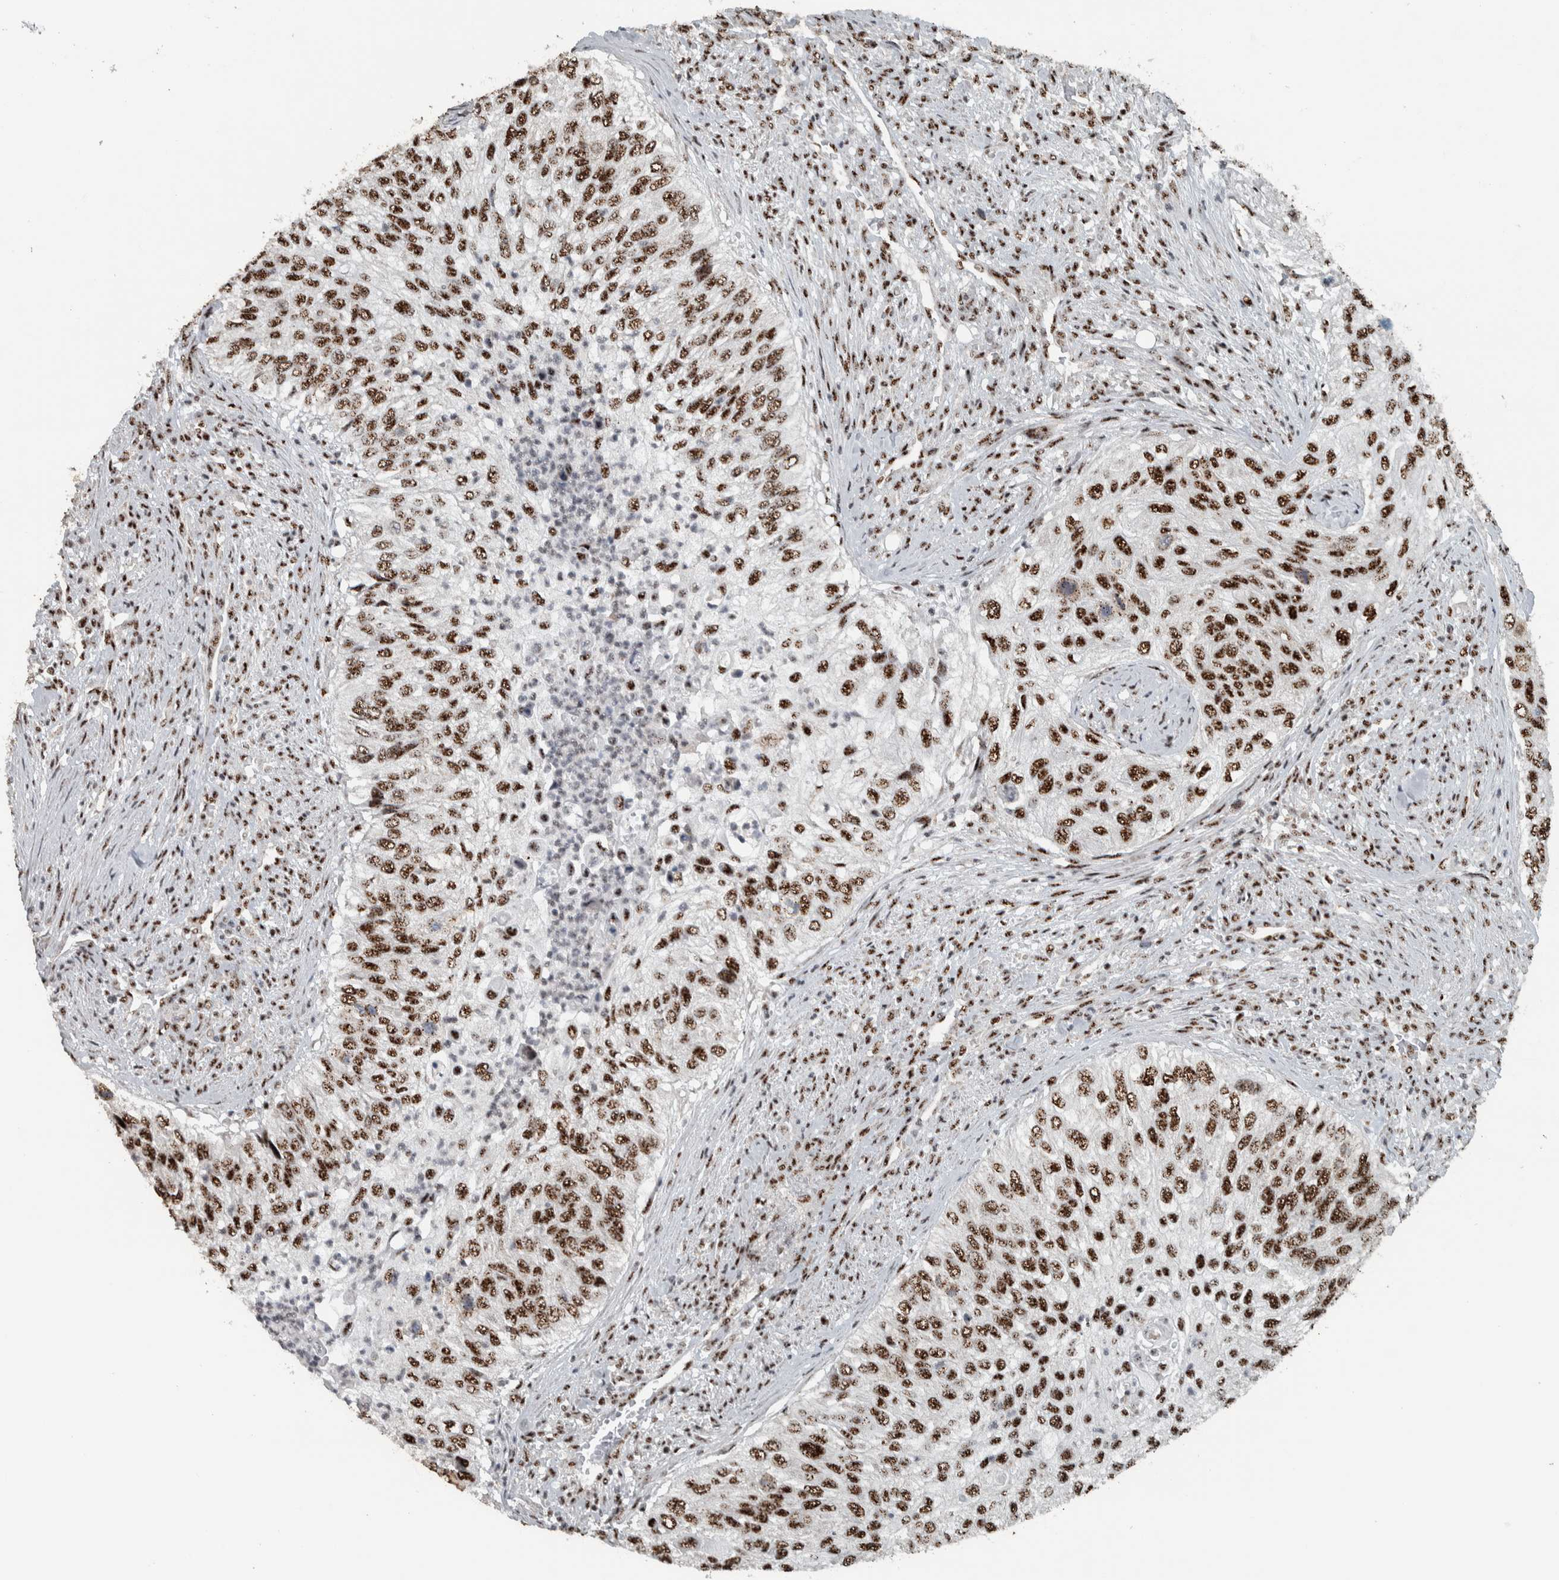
{"staining": {"intensity": "strong", "quantity": ">75%", "location": "nuclear"}, "tissue": "urothelial cancer", "cell_type": "Tumor cells", "image_type": "cancer", "snomed": [{"axis": "morphology", "description": "Urothelial carcinoma, High grade"}, {"axis": "topography", "description": "Urinary bladder"}], "caption": "This image shows urothelial cancer stained with immunohistochemistry to label a protein in brown. The nuclear of tumor cells show strong positivity for the protein. Nuclei are counter-stained blue.", "gene": "SON", "patient": {"sex": "female", "age": 60}}